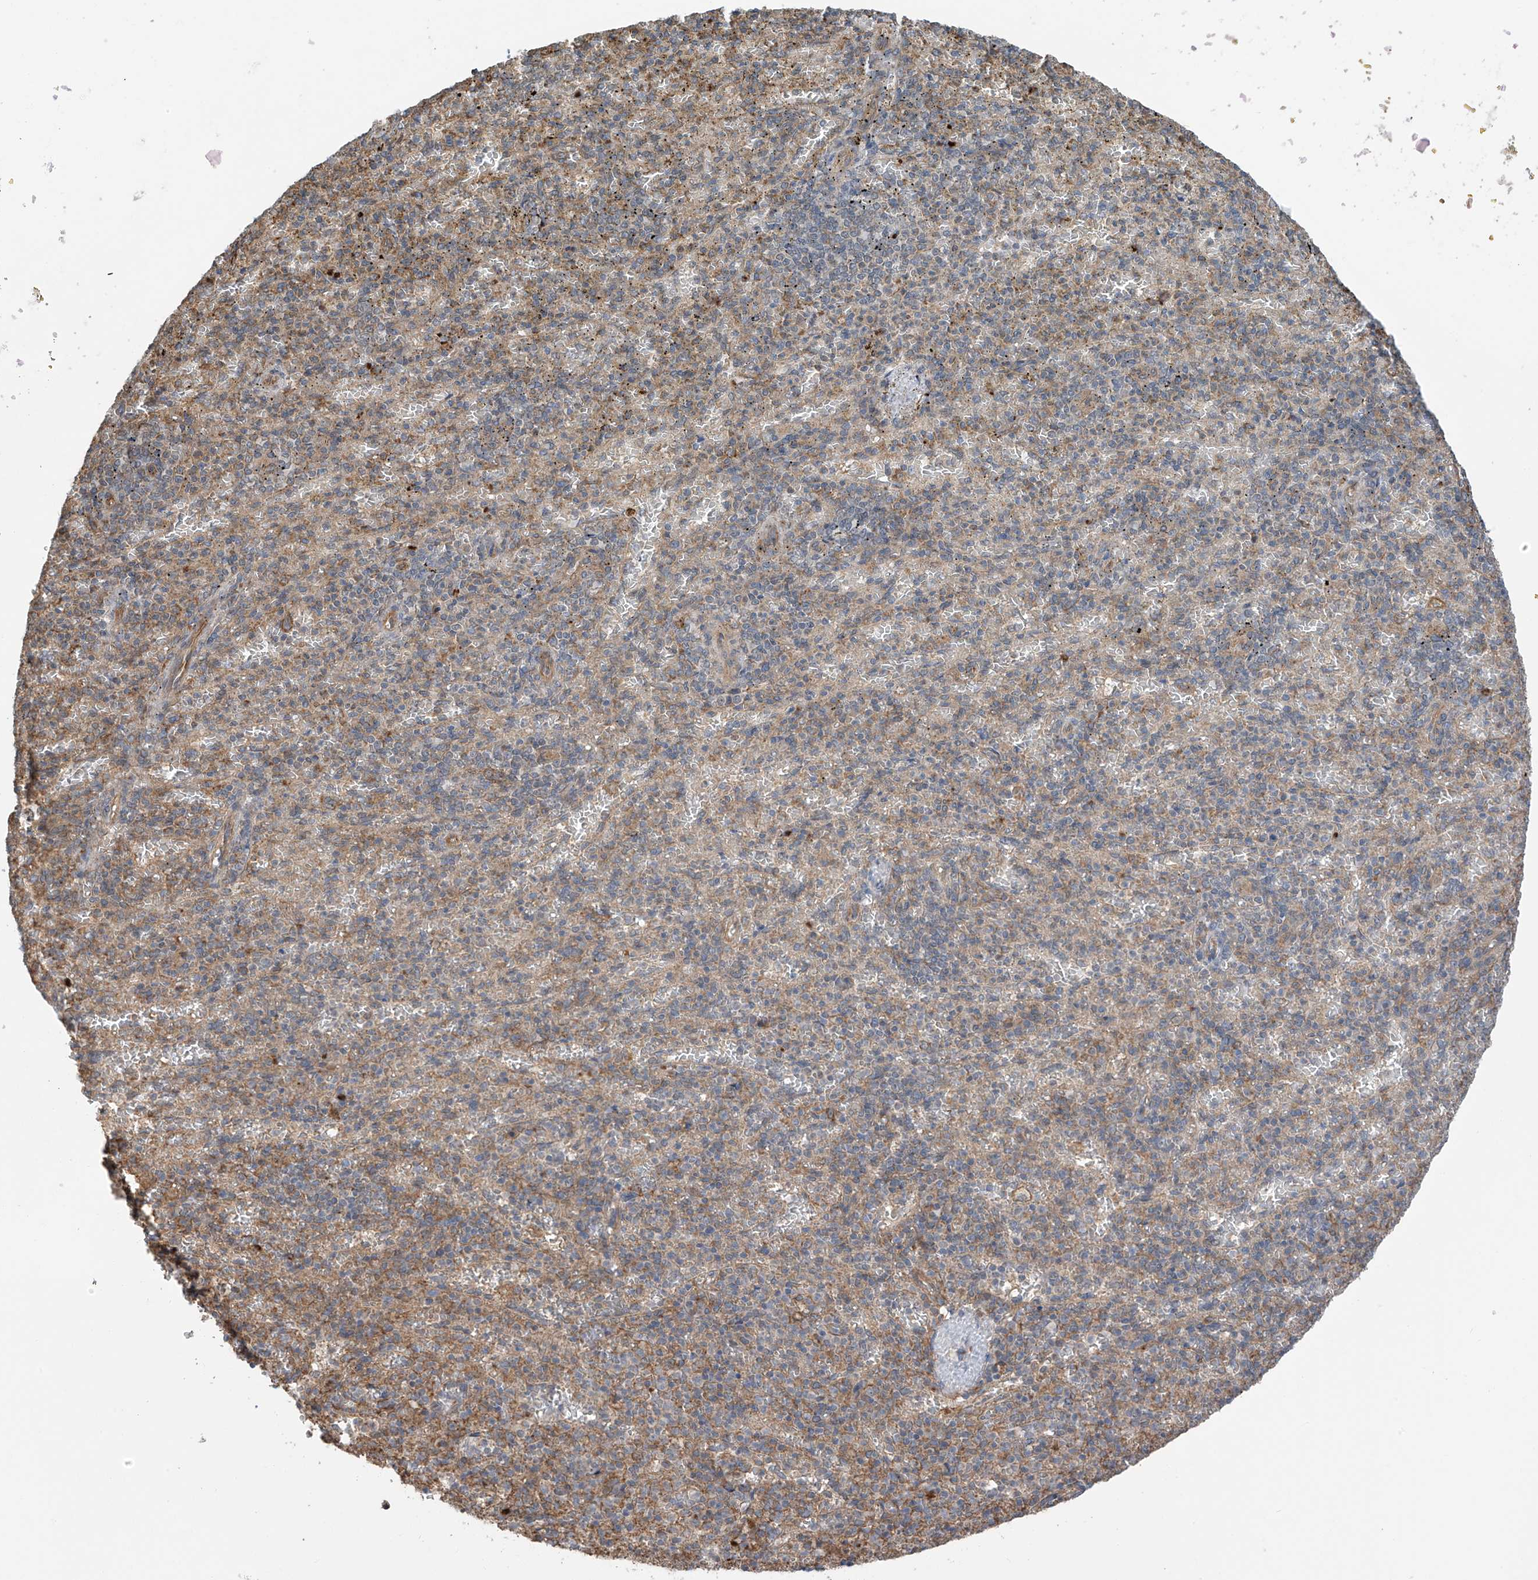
{"staining": {"intensity": "weak", "quantity": "25%-75%", "location": "cytoplasmic/membranous"}, "tissue": "spleen", "cell_type": "Cells in red pulp", "image_type": "normal", "snomed": [{"axis": "morphology", "description": "Normal tissue, NOS"}, {"axis": "topography", "description": "Spleen"}], "caption": "Benign spleen exhibits weak cytoplasmic/membranous positivity in approximately 25%-75% of cells in red pulp.", "gene": "ZNF189", "patient": {"sex": "female", "age": 74}}